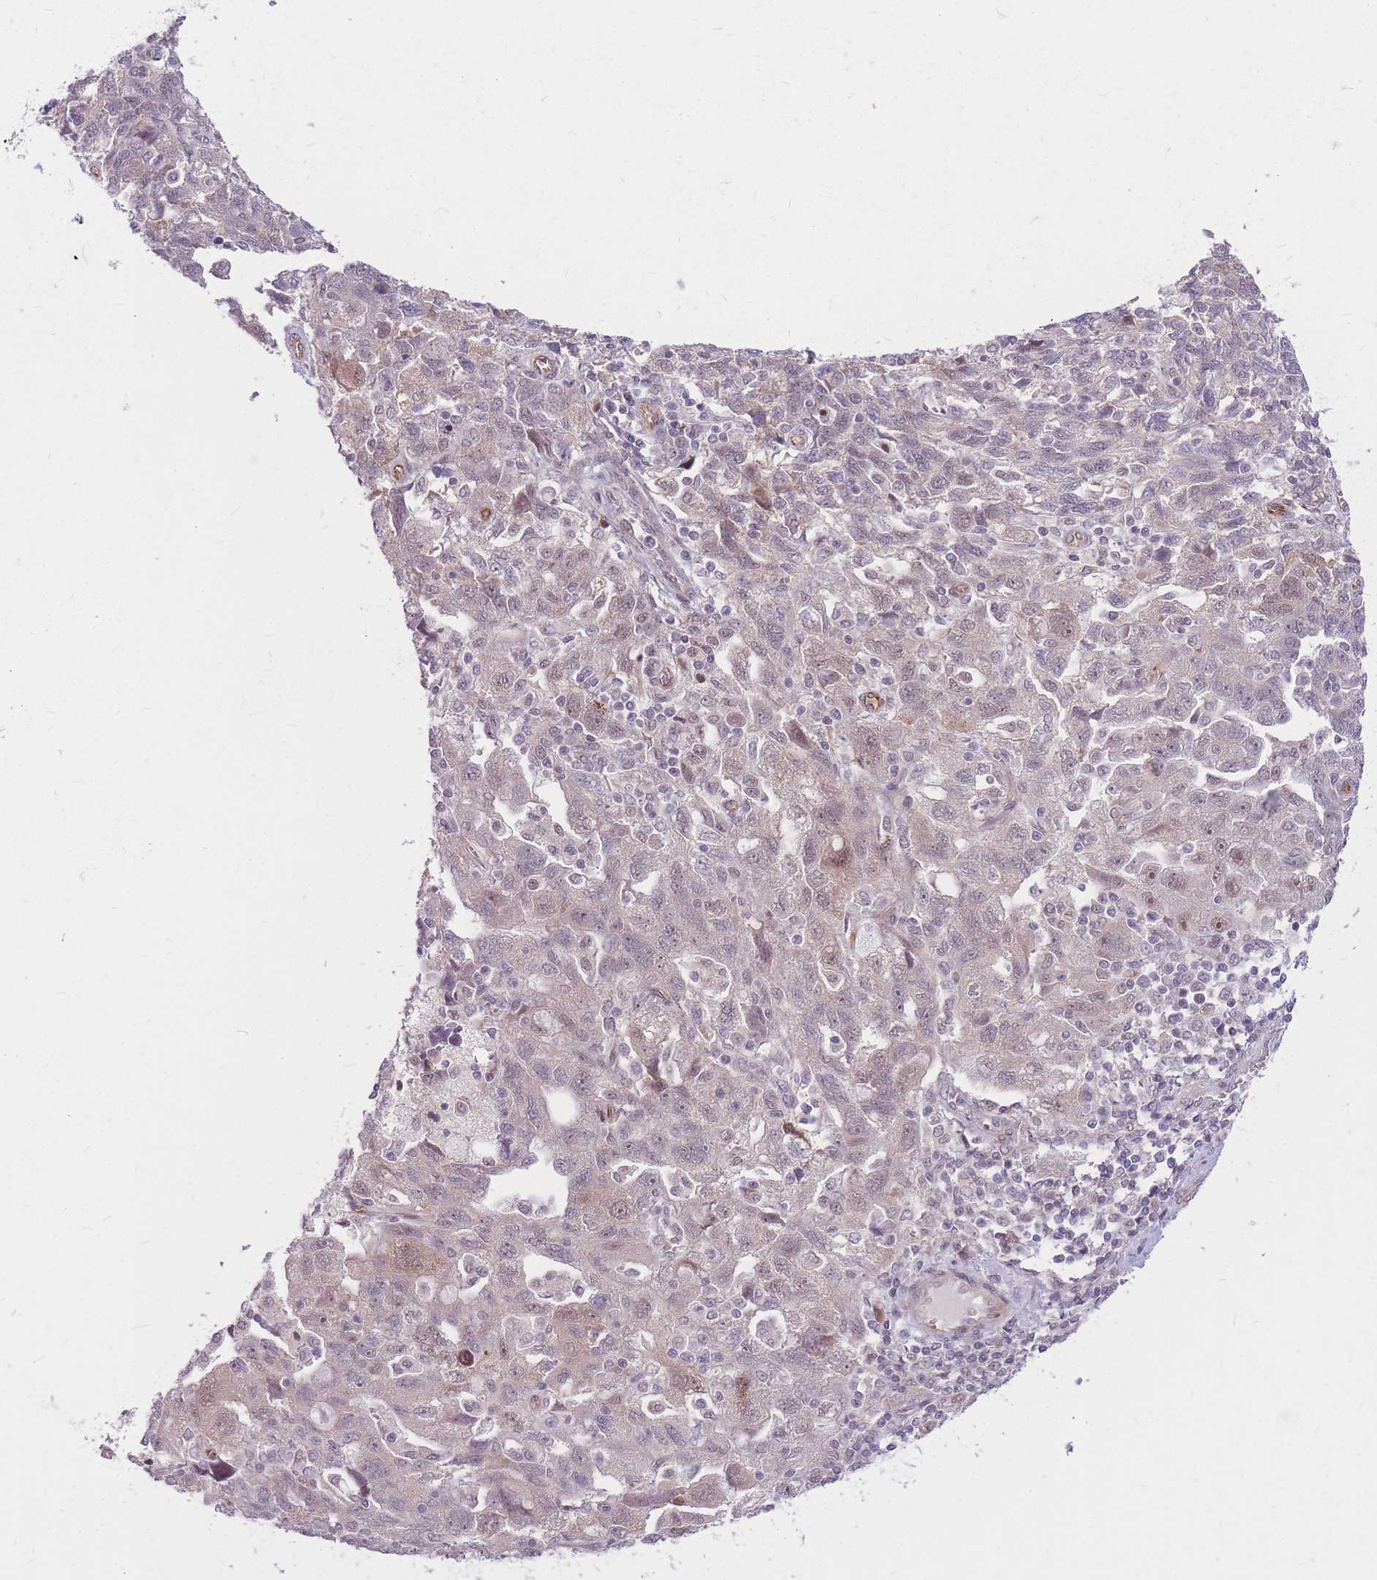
{"staining": {"intensity": "weak", "quantity": "25%-75%", "location": "cytoplasmic/membranous,nuclear"}, "tissue": "ovarian cancer", "cell_type": "Tumor cells", "image_type": "cancer", "snomed": [{"axis": "morphology", "description": "Carcinoma, NOS"}, {"axis": "morphology", "description": "Cystadenocarcinoma, serous, NOS"}, {"axis": "topography", "description": "Ovary"}], "caption": "Tumor cells display weak cytoplasmic/membranous and nuclear staining in approximately 25%-75% of cells in ovarian cancer (serous cystadenocarcinoma). (IHC, brightfield microscopy, high magnification).", "gene": "ERCC2", "patient": {"sex": "female", "age": 69}}